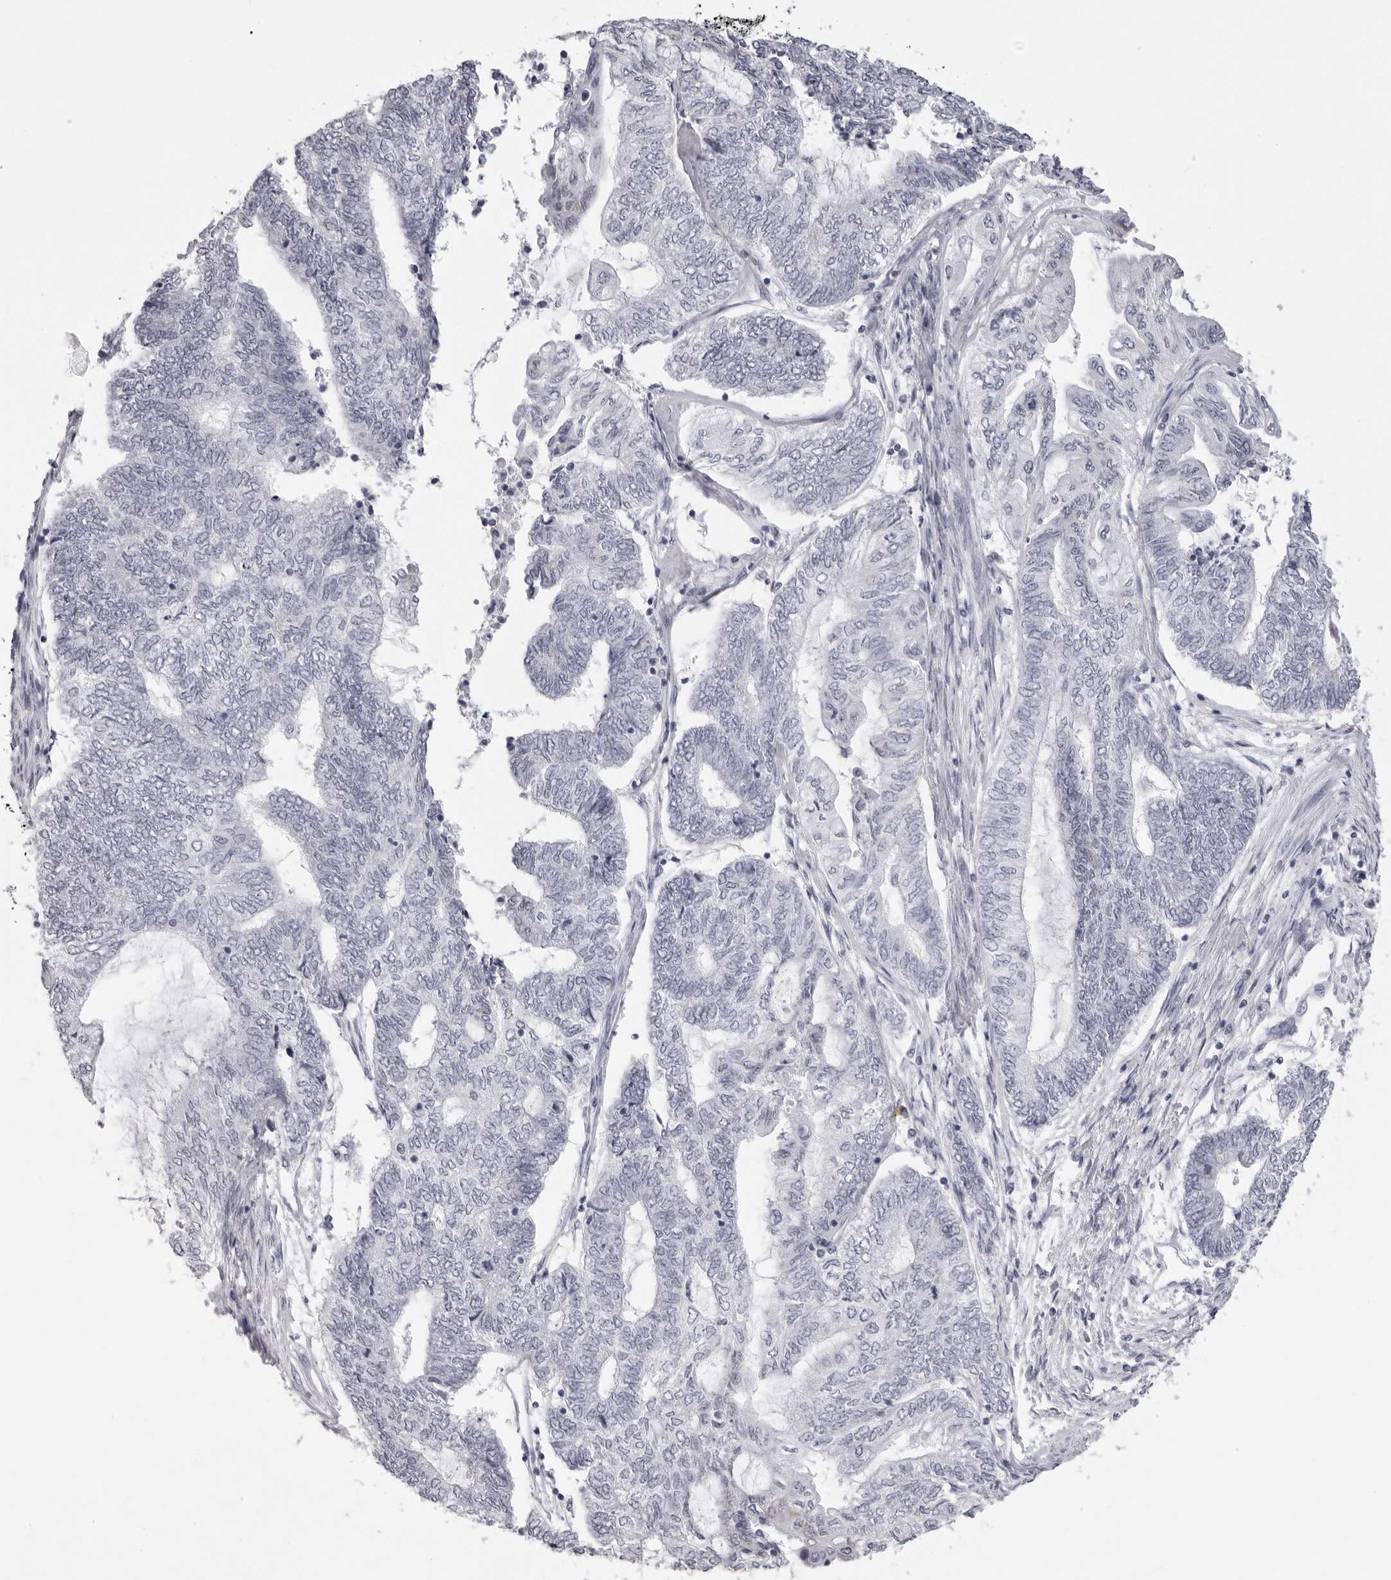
{"staining": {"intensity": "negative", "quantity": "none", "location": "none"}, "tissue": "endometrial cancer", "cell_type": "Tumor cells", "image_type": "cancer", "snomed": [{"axis": "morphology", "description": "Adenocarcinoma, NOS"}, {"axis": "topography", "description": "Uterus"}, {"axis": "topography", "description": "Endometrium"}], "caption": "IHC photomicrograph of endometrial adenocarcinoma stained for a protein (brown), which shows no staining in tumor cells.", "gene": "DNALI1", "patient": {"sex": "female", "age": 70}}